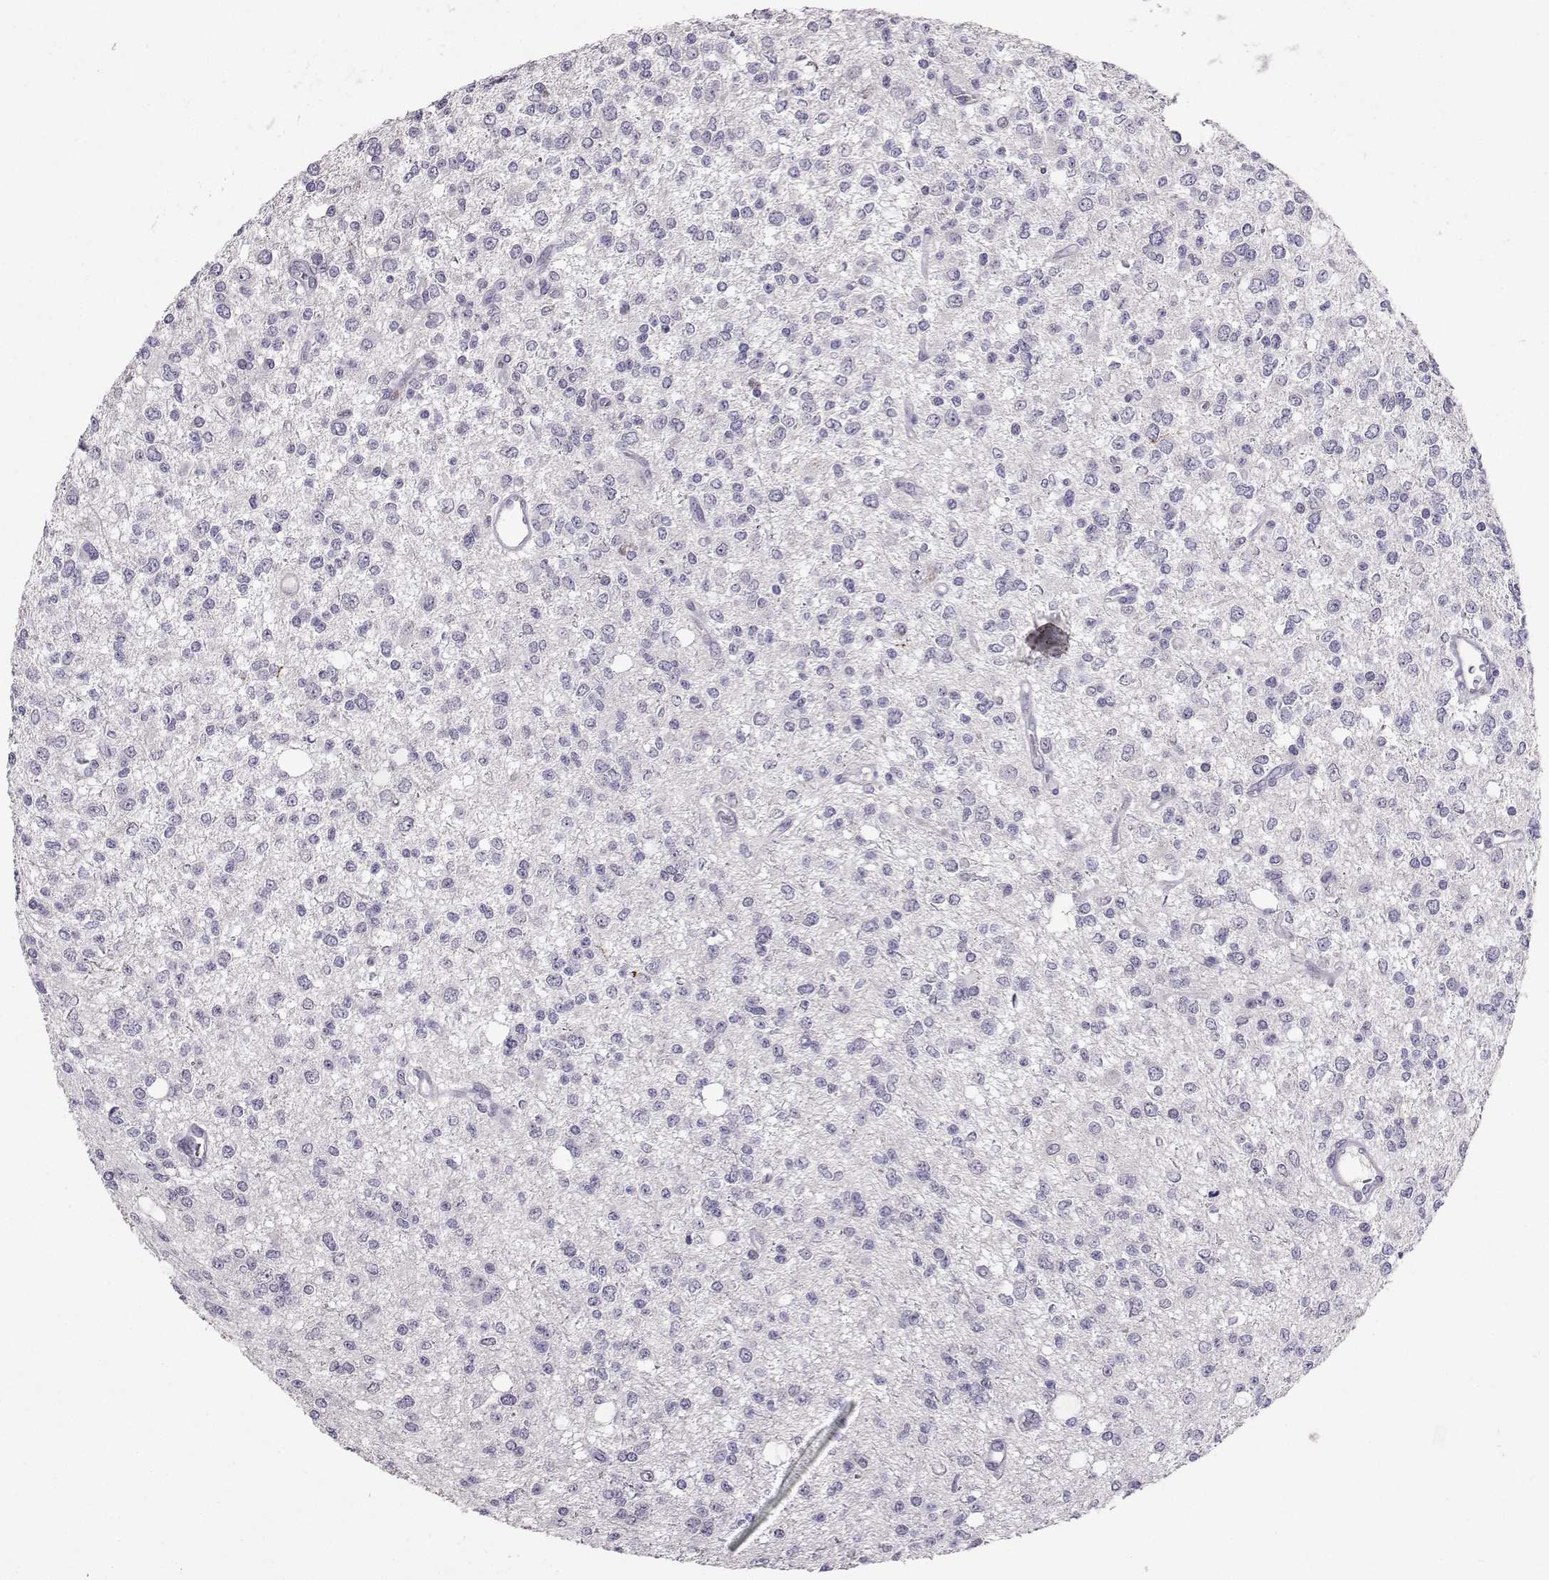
{"staining": {"intensity": "negative", "quantity": "none", "location": "none"}, "tissue": "glioma", "cell_type": "Tumor cells", "image_type": "cancer", "snomed": [{"axis": "morphology", "description": "Glioma, malignant, Low grade"}, {"axis": "topography", "description": "Brain"}], "caption": "DAB (3,3'-diaminobenzidine) immunohistochemical staining of malignant glioma (low-grade) reveals no significant staining in tumor cells.", "gene": "CARTPT", "patient": {"sex": "male", "age": 67}}